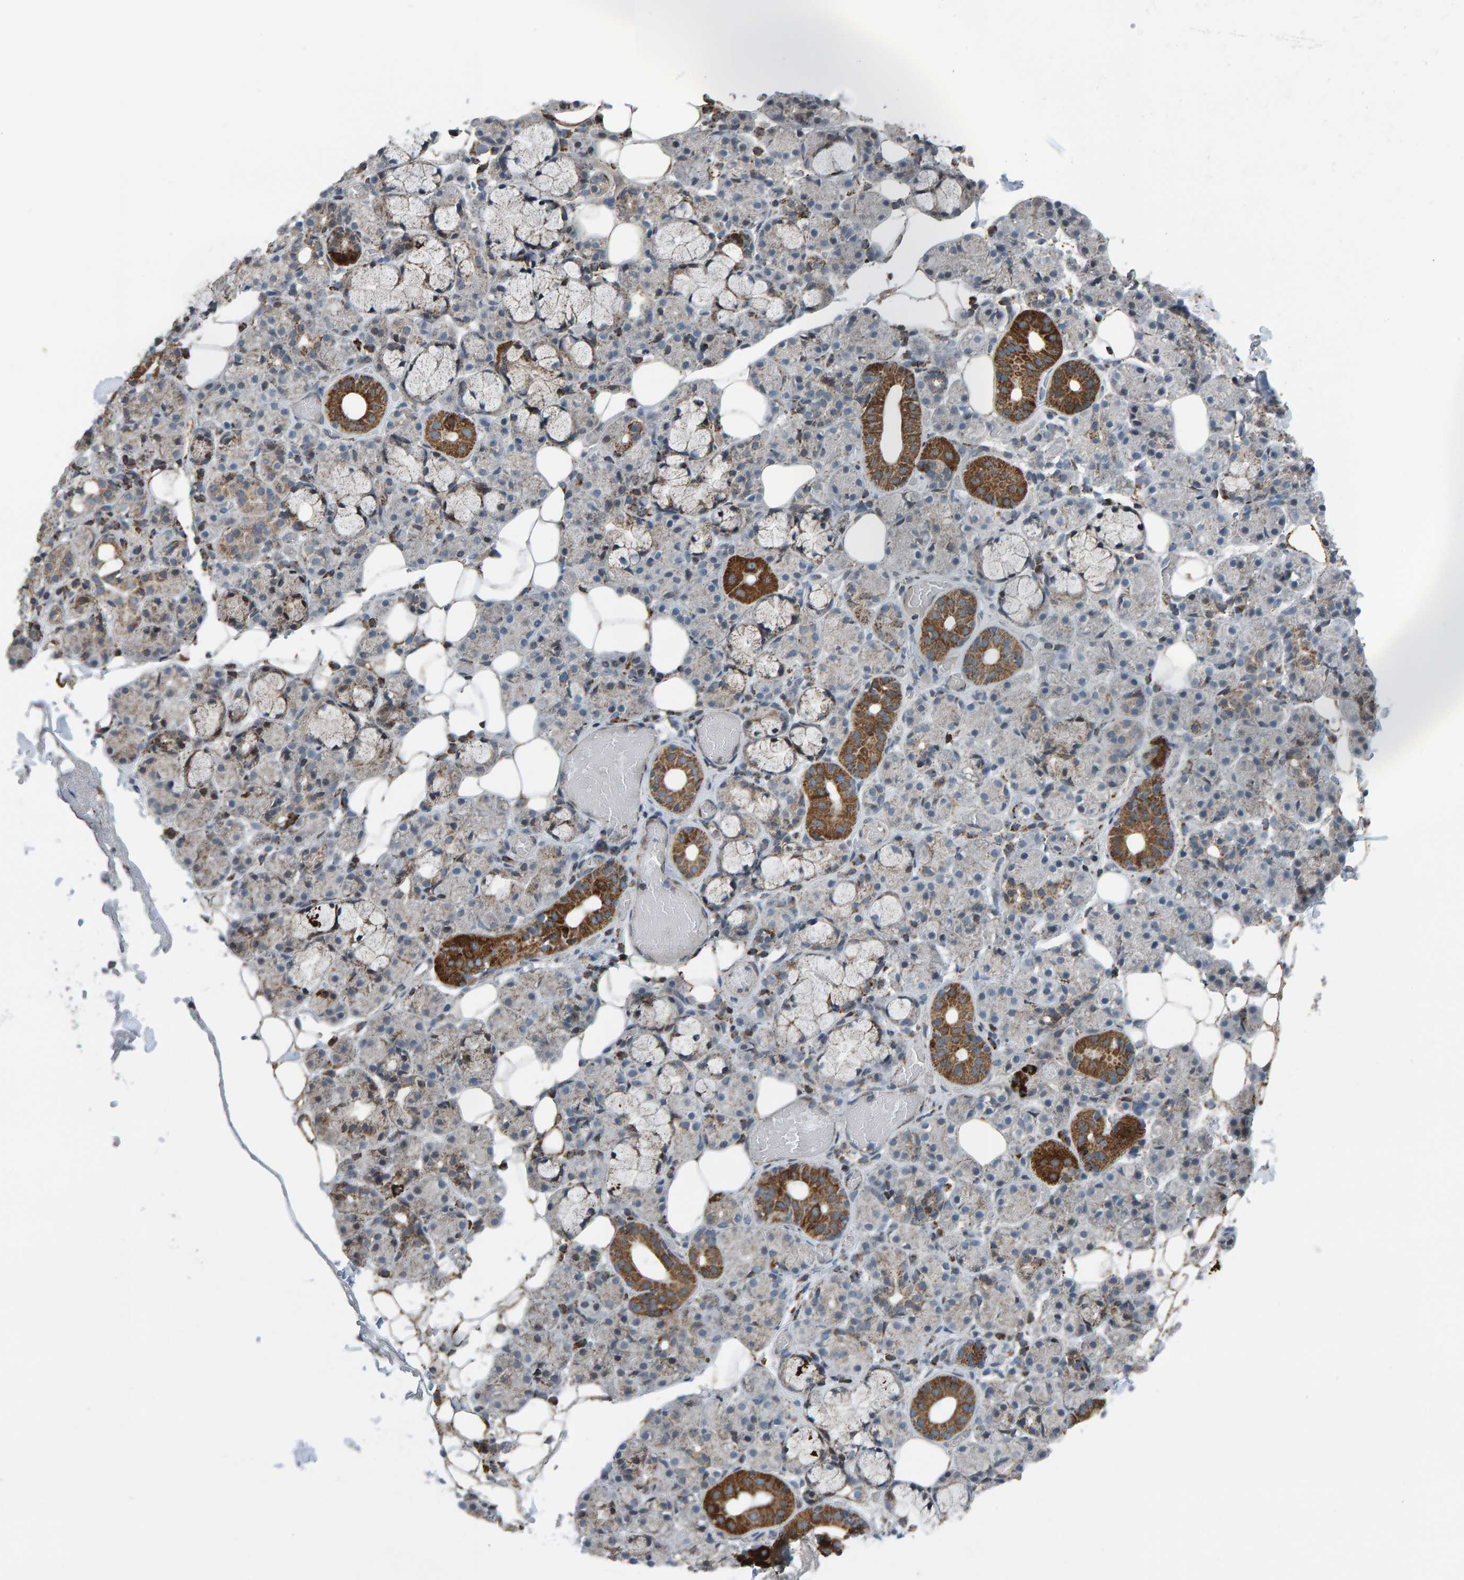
{"staining": {"intensity": "moderate", "quantity": "<25%", "location": "cytoplasmic/membranous"}, "tissue": "salivary gland", "cell_type": "Glandular cells", "image_type": "normal", "snomed": [{"axis": "morphology", "description": "Normal tissue, NOS"}, {"axis": "topography", "description": "Salivary gland"}], "caption": "The micrograph demonstrates a brown stain indicating the presence of a protein in the cytoplasmic/membranous of glandular cells in salivary gland.", "gene": "ZNF48", "patient": {"sex": "male", "age": 63}}